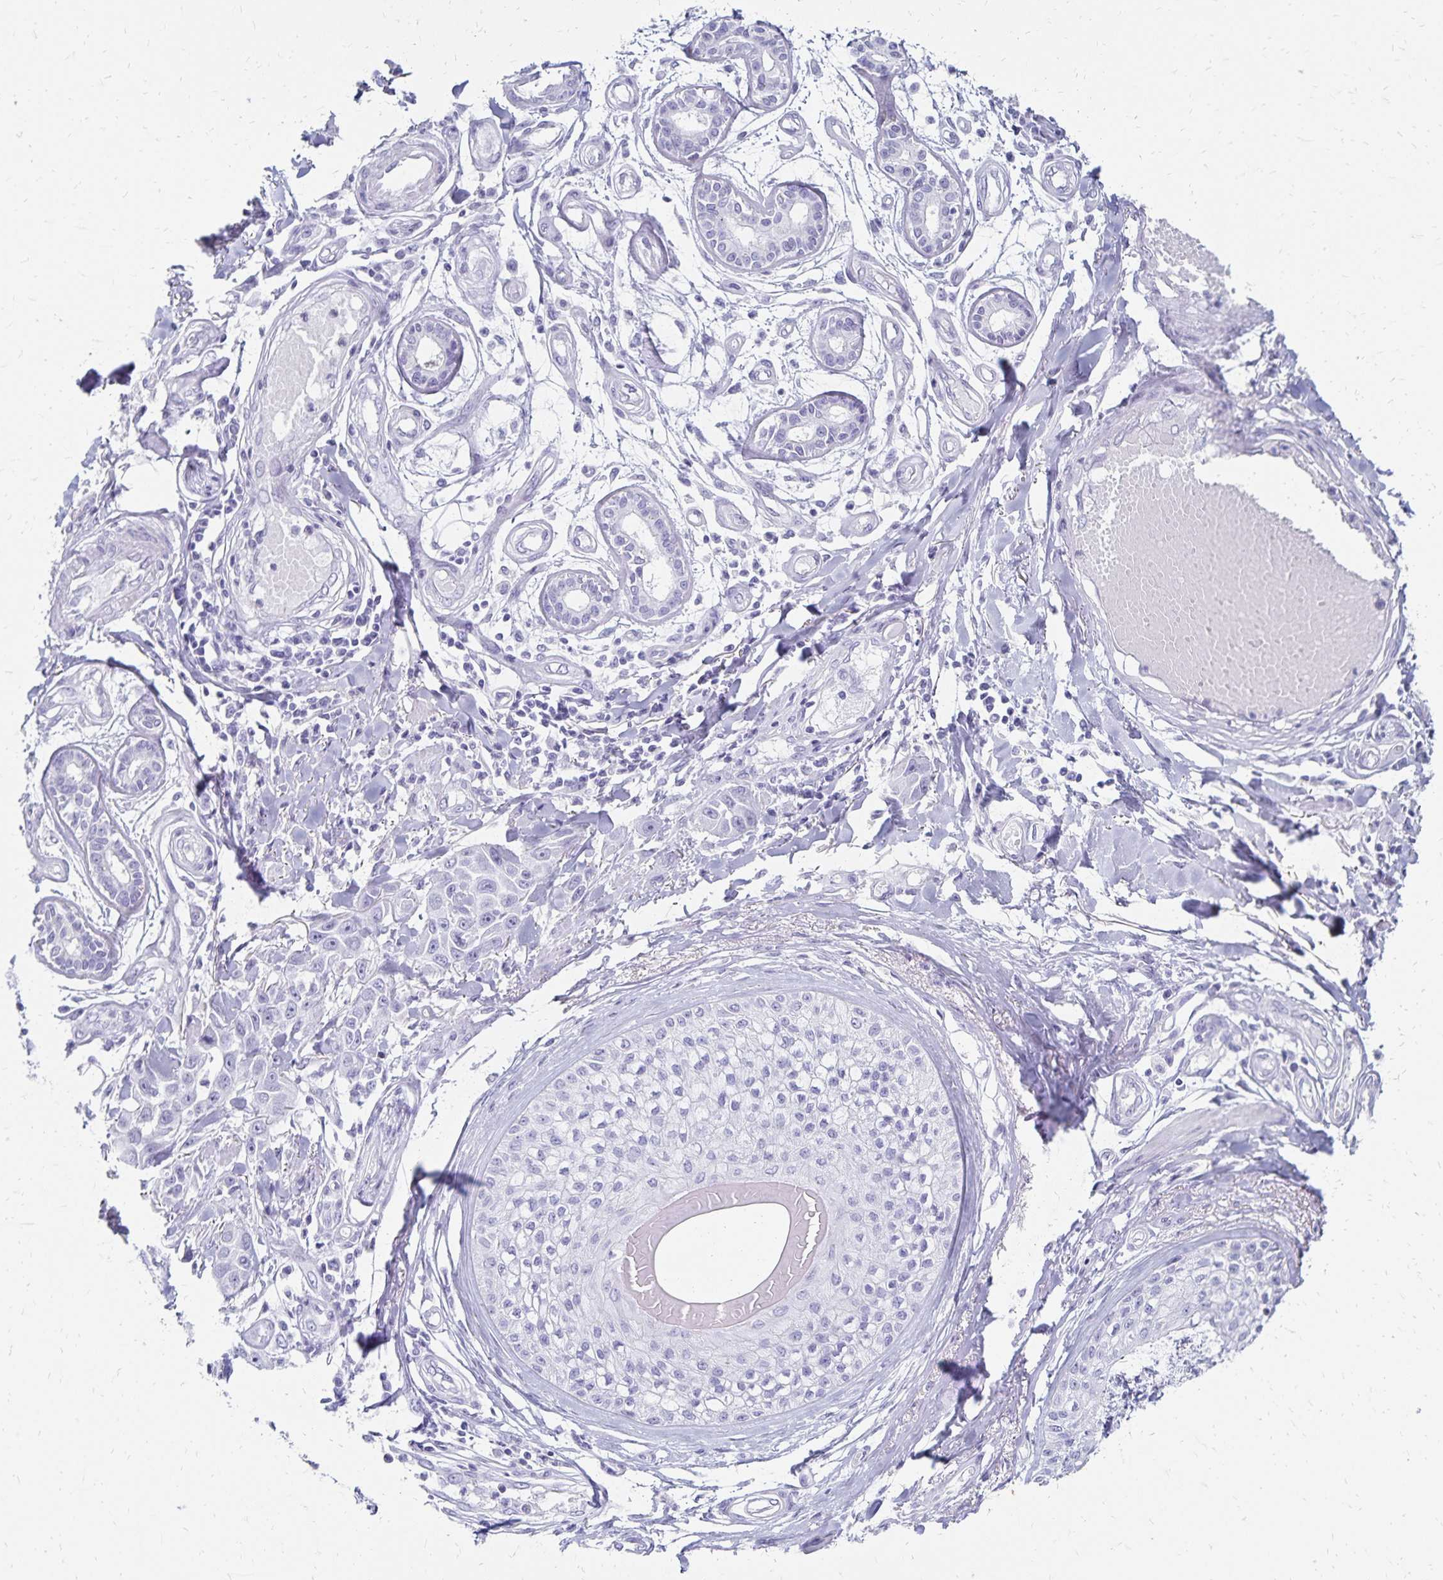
{"staining": {"intensity": "negative", "quantity": "none", "location": "none"}, "tissue": "skin cancer", "cell_type": "Tumor cells", "image_type": "cancer", "snomed": [{"axis": "morphology", "description": "Squamous cell carcinoma, NOS"}, {"axis": "topography", "description": "Skin"}], "caption": "Tumor cells are negative for brown protein staining in skin squamous cell carcinoma.", "gene": "GIP", "patient": {"sex": "female", "age": 69}}